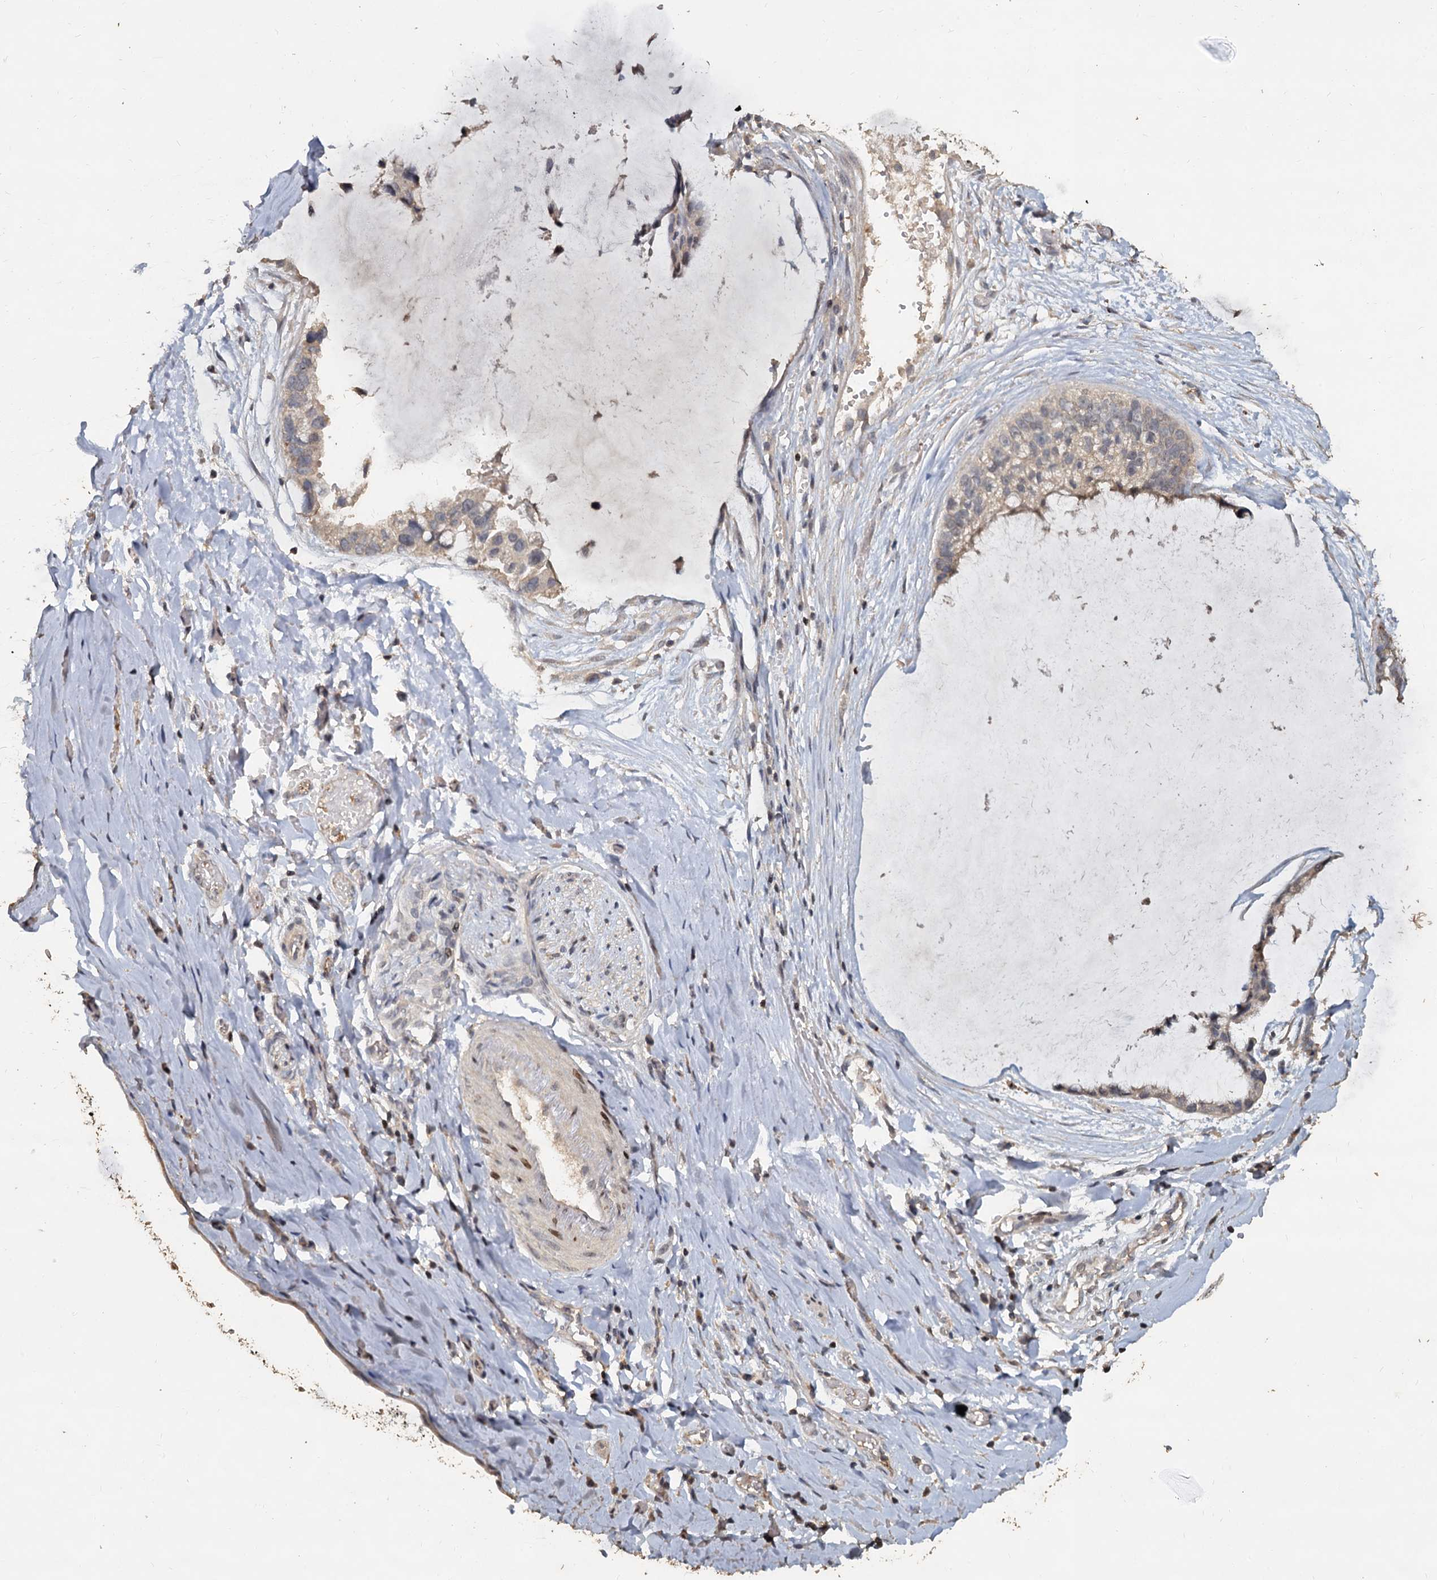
{"staining": {"intensity": "negative", "quantity": "none", "location": "none"}, "tissue": "ovarian cancer", "cell_type": "Tumor cells", "image_type": "cancer", "snomed": [{"axis": "morphology", "description": "Cystadenocarcinoma, mucinous, NOS"}, {"axis": "topography", "description": "Ovary"}], "caption": "Tumor cells are negative for protein expression in human ovarian cancer.", "gene": "CCDC61", "patient": {"sex": "female", "age": 39}}